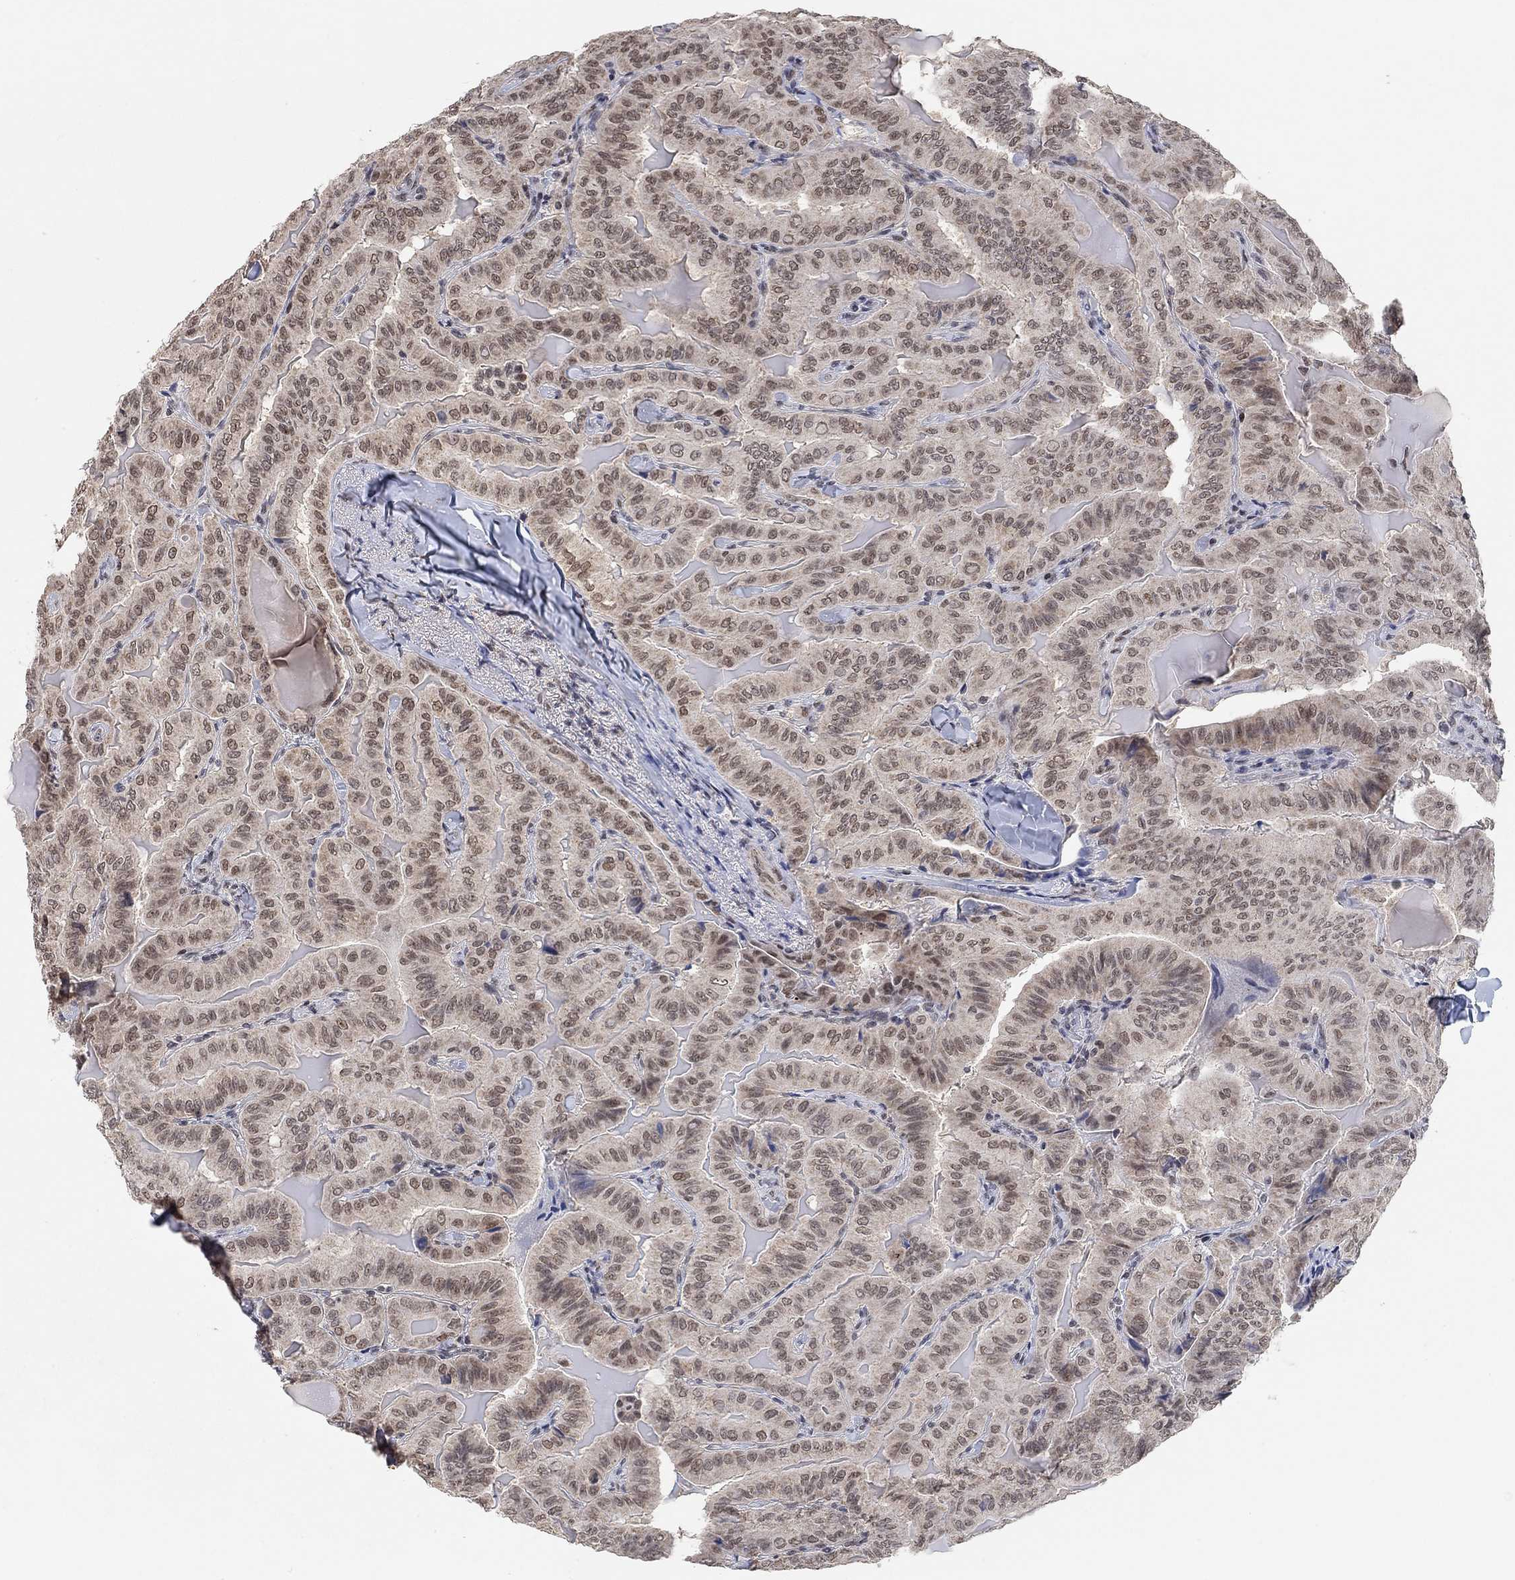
{"staining": {"intensity": "moderate", "quantity": "<25%", "location": "nuclear"}, "tissue": "thyroid cancer", "cell_type": "Tumor cells", "image_type": "cancer", "snomed": [{"axis": "morphology", "description": "Papillary adenocarcinoma, NOS"}, {"axis": "topography", "description": "Thyroid gland"}], "caption": "About <25% of tumor cells in papillary adenocarcinoma (thyroid) exhibit moderate nuclear protein positivity as visualized by brown immunohistochemical staining.", "gene": "THAP8", "patient": {"sex": "female", "age": 68}}